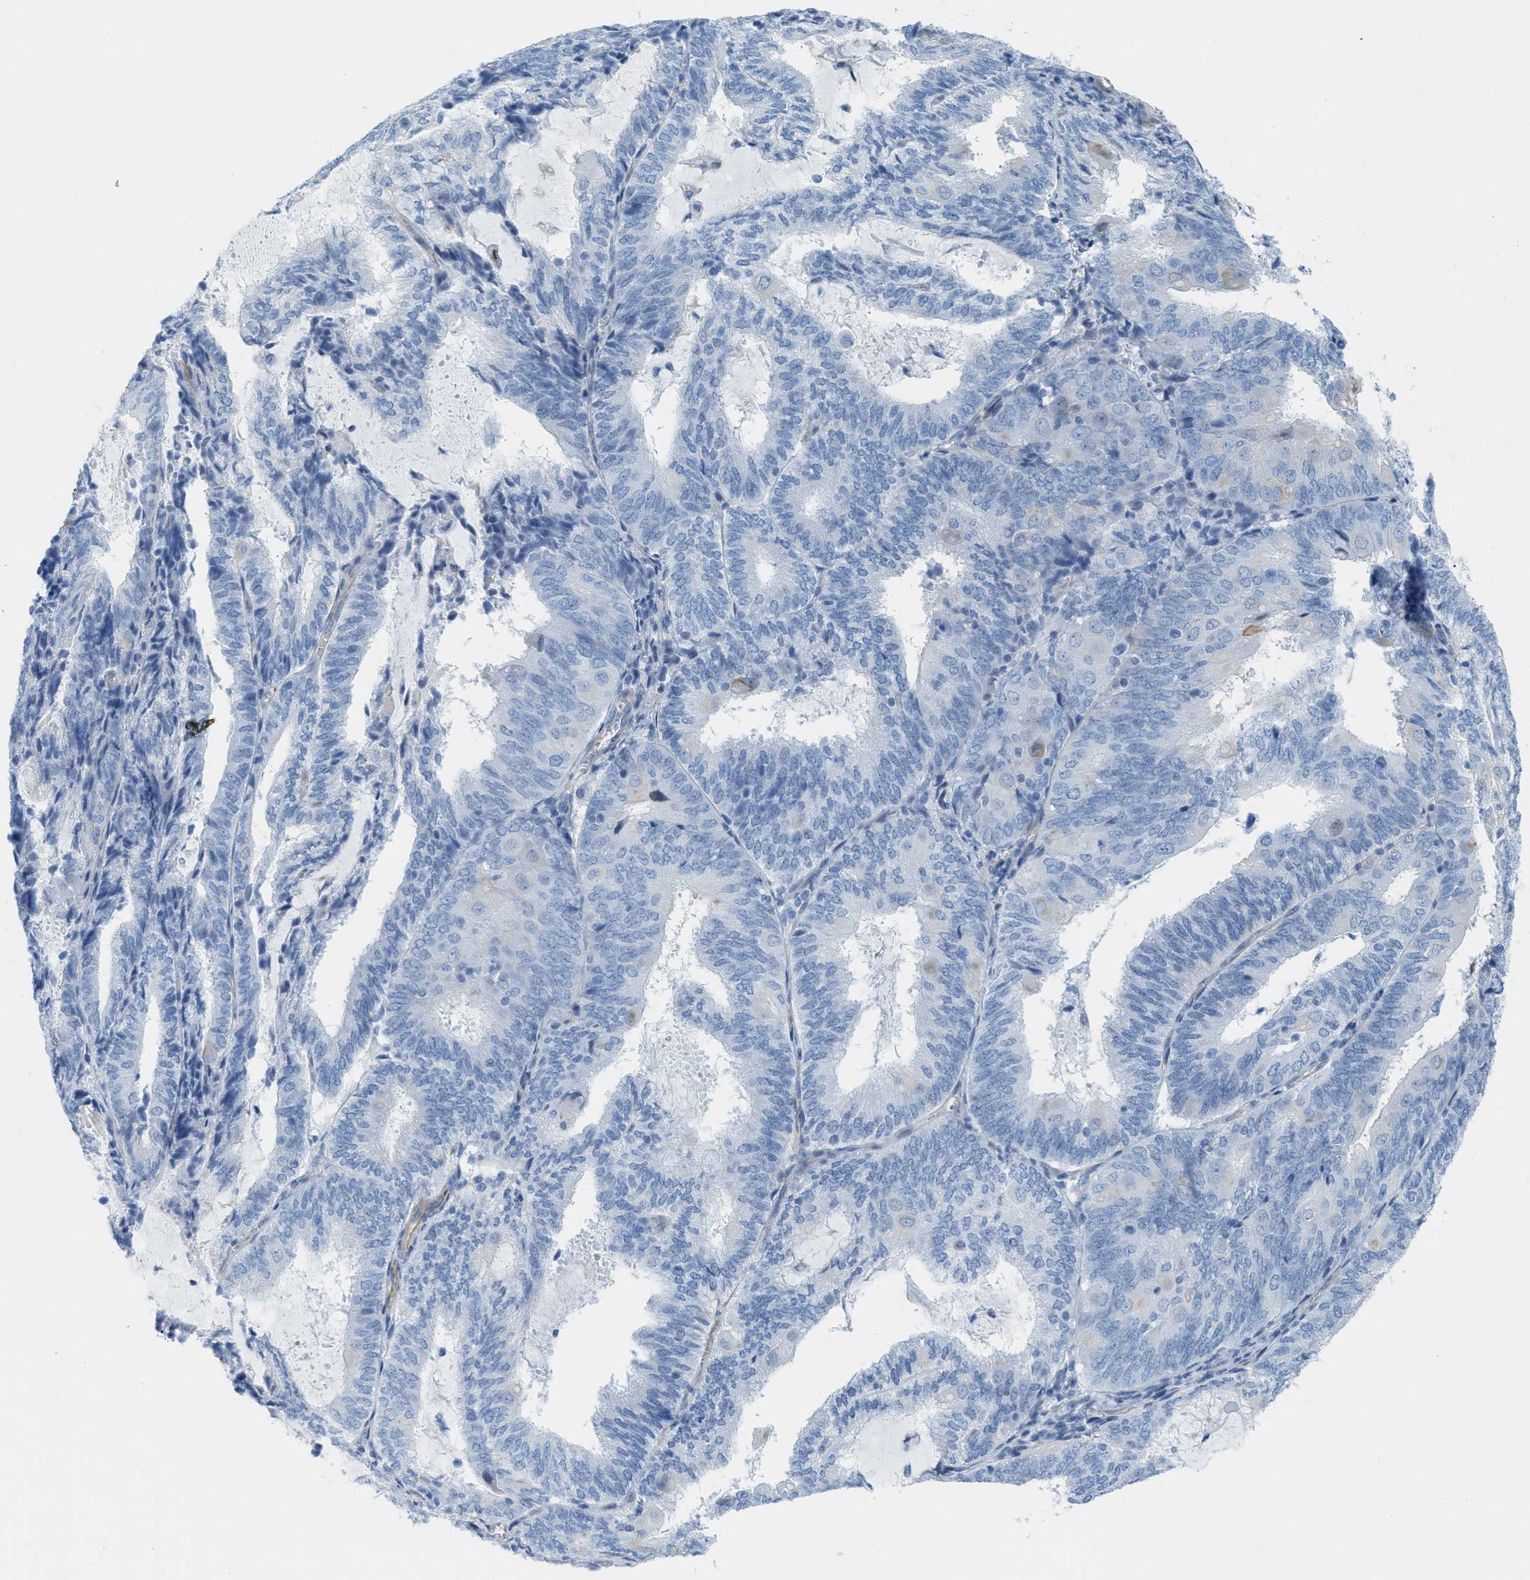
{"staining": {"intensity": "negative", "quantity": "none", "location": "none"}, "tissue": "endometrial cancer", "cell_type": "Tumor cells", "image_type": "cancer", "snomed": [{"axis": "morphology", "description": "Adenocarcinoma, NOS"}, {"axis": "topography", "description": "Endometrium"}], "caption": "This is an immunohistochemistry (IHC) micrograph of human endometrial cancer (adenocarcinoma). There is no staining in tumor cells.", "gene": "SLC12A1", "patient": {"sex": "female", "age": 81}}